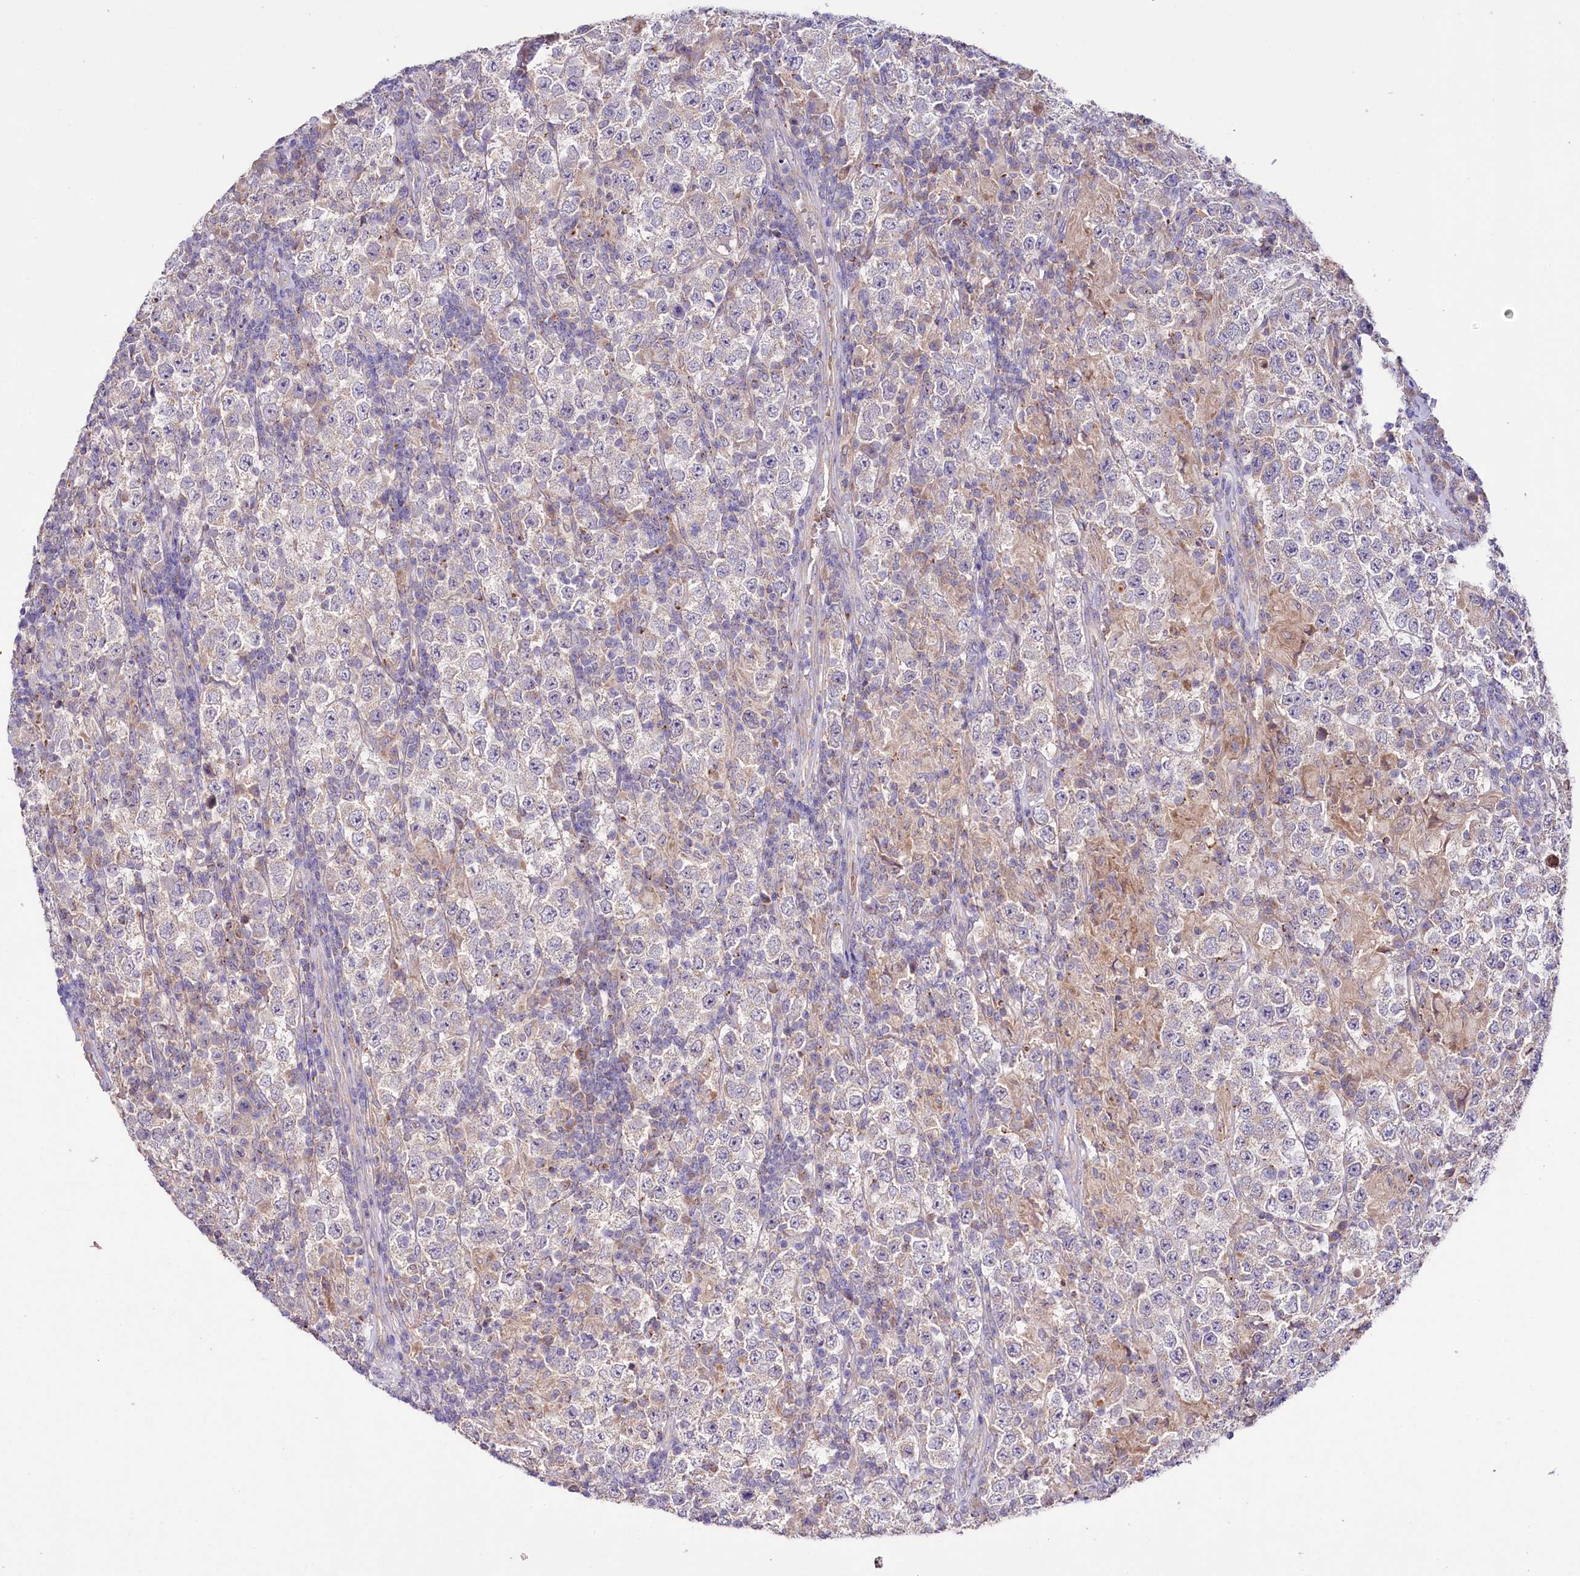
{"staining": {"intensity": "negative", "quantity": "none", "location": "none"}, "tissue": "testis cancer", "cell_type": "Tumor cells", "image_type": "cancer", "snomed": [{"axis": "morphology", "description": "Normal tissue, NOS"}, {"axis": "morphology", "description": "Urothelial carcinoma, High grade"}, {"axis": "morphology", "description": "Seminoma, NOS"}, {"axis": "morphology", "description": "Carcinoma, Embryonal, NOS"}, {"axis": "topography", "description": "Urinary bladder"}, {"axis": "topography", "description": "Testis"}], "caption": "Human embryonal carcinoma (testis) stained for a protein using immunohistochemistry displays no staining in tumor cells.", "gene": "ZNF45", "patient": {"sex": "male", "age": 41}}